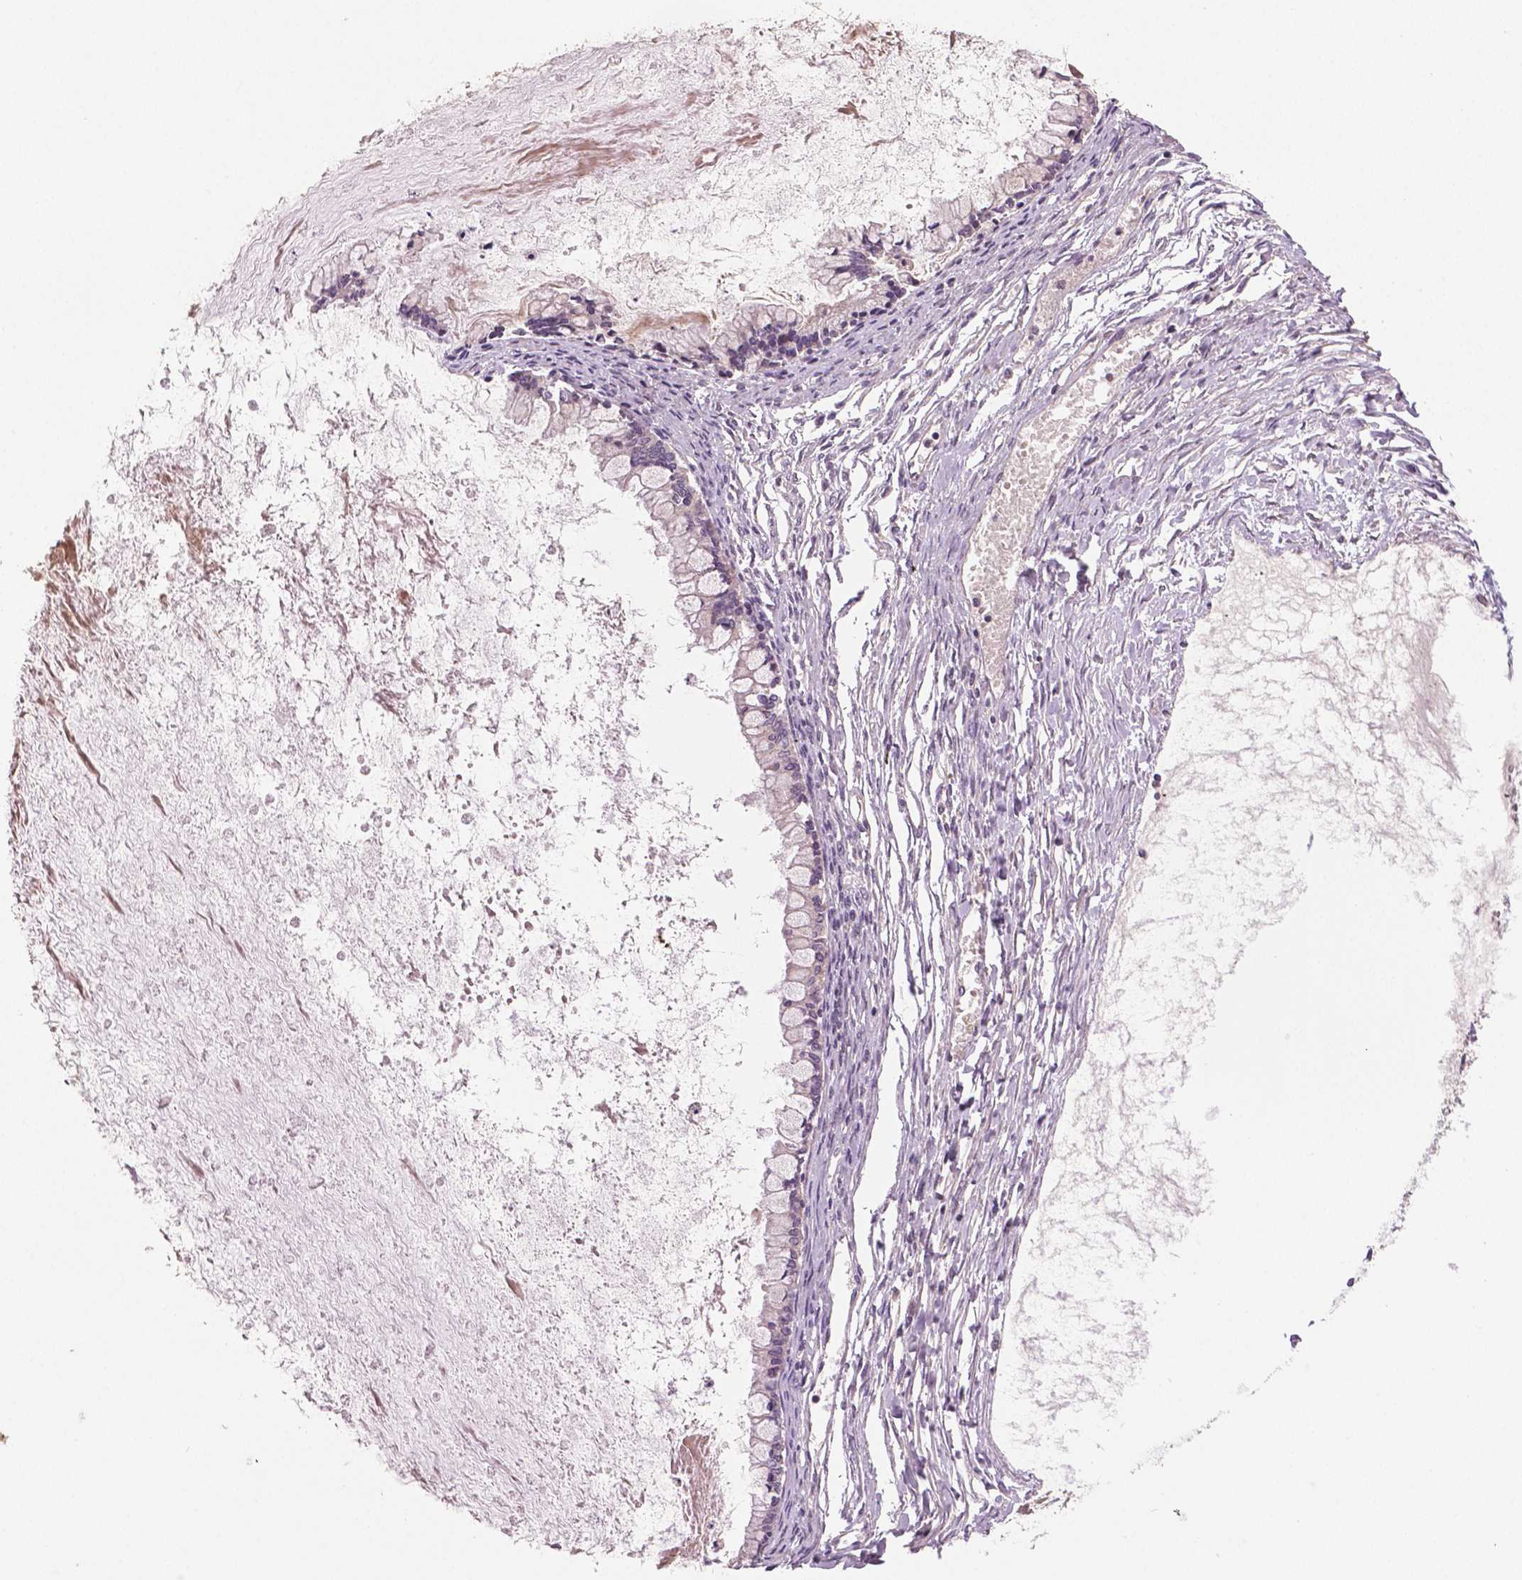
{"staining": {"intensity": "negative", "quantity": "none", "location": "none"}, "tissue": "ovarian cancer", "cell_type": "Tumor cells", "image_type": "cancer", "snomed": [{"axis": "morphology", "description": "Cystadenocarcinoma, mucinous, NOS"}, {"axis": "topography", "description": "Ovary"}], "caption": "High magnification brightfield microscopy of ovarian cancer (mucinous cystadenocarcinoma) stained with DAB (3,3'-diaminobenzidine) (brown) and counterstained with hematoxylin (blue): tumor cells show no significant staining.", "gene": "MKI67", "patient": {"sex": "female", "age": 67}}